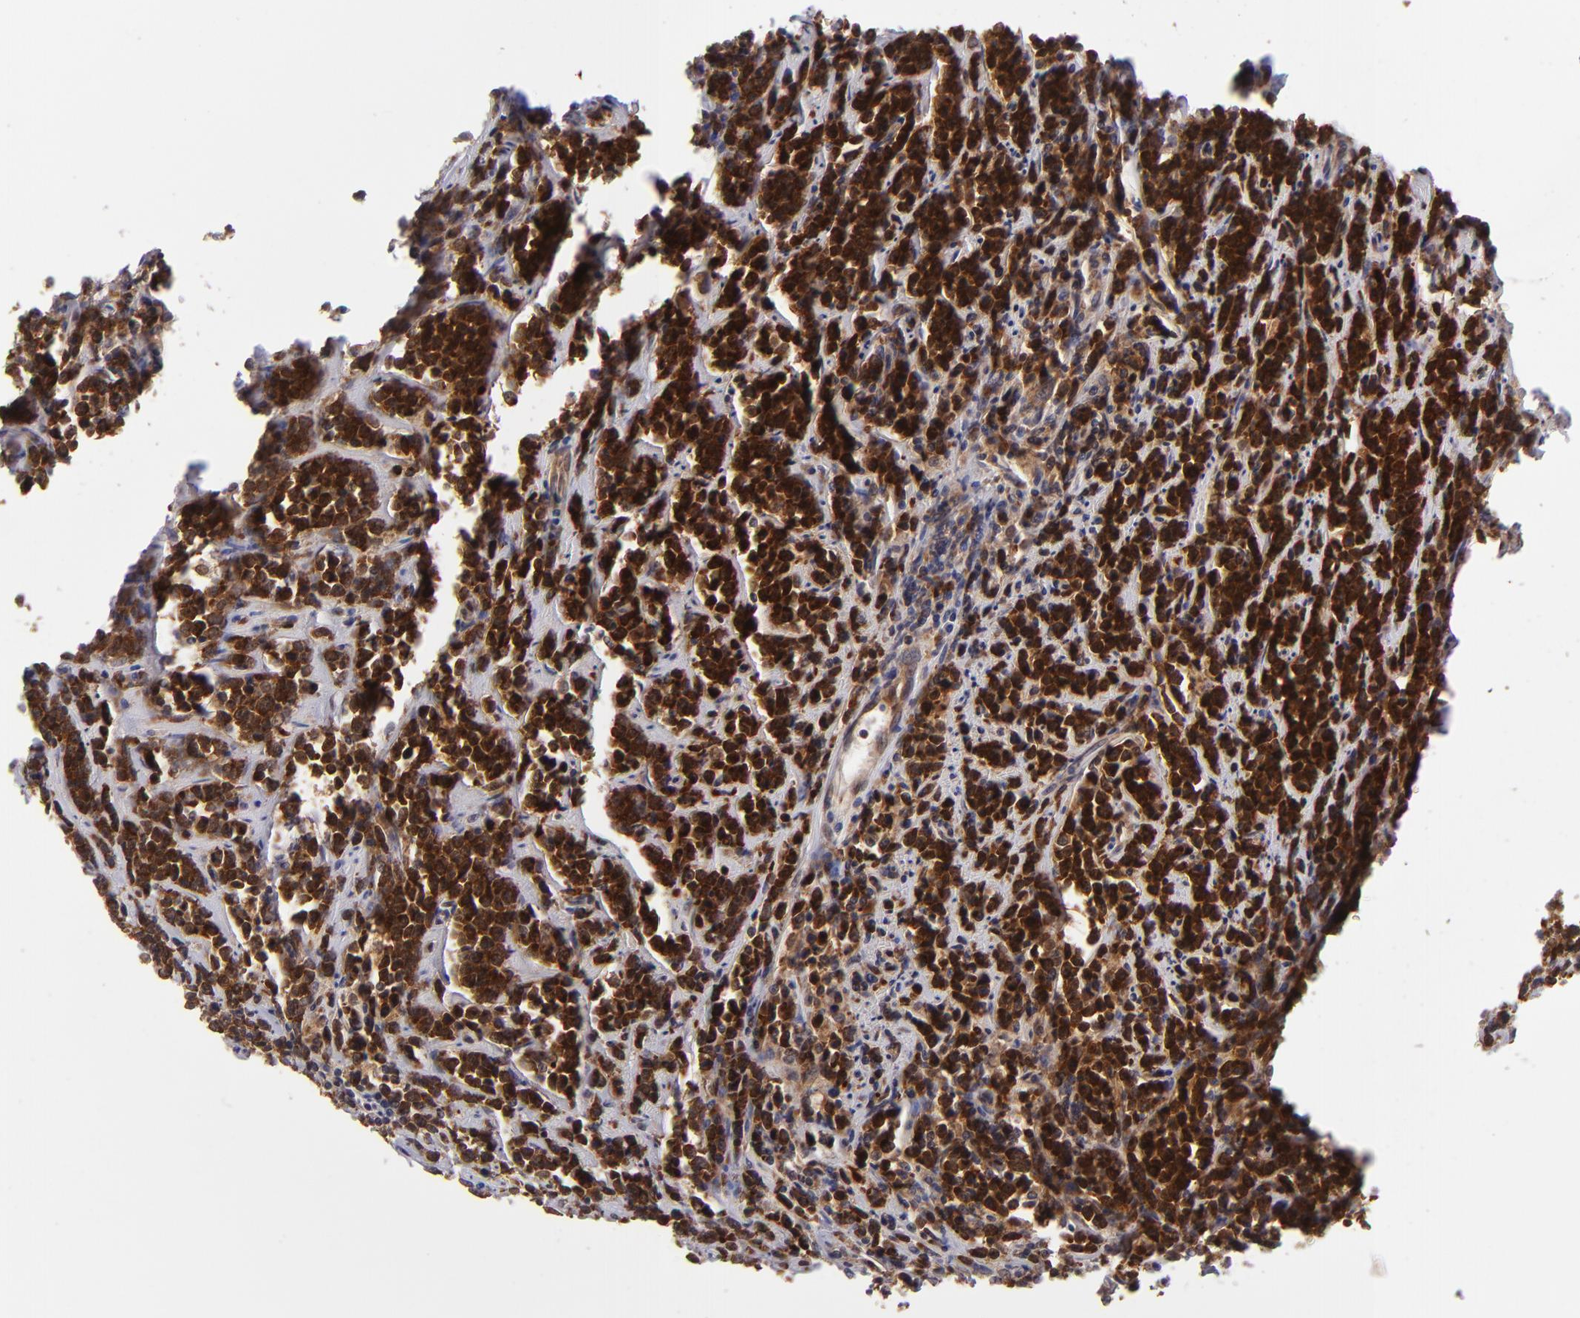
{"staining": {"intensity": "strong", "quantity": ">75%", "location": "cytoplasmic/membranous"}, "tissue": "lymphoma", "cell_type": "Tumor cells", "image_type": "cancer", "snomed": [{"axis": "morphology", "description": "Malignant lymphoma, non-Hodgkin's type, High grade"}, {"axis": "topography", "description": "Small intestine"}, {"axis": "topography", "description": "Colon"}], "caption": "The photomicrograph displays a brown stain indicating the presence of a protein in the cytoplasmic/membranous of tumor cells in malignant lymphoma, non-Hodgkin's type (high-grade).", "gene": "PTPN13", "patient": {"sex": "male", "age": 8}}